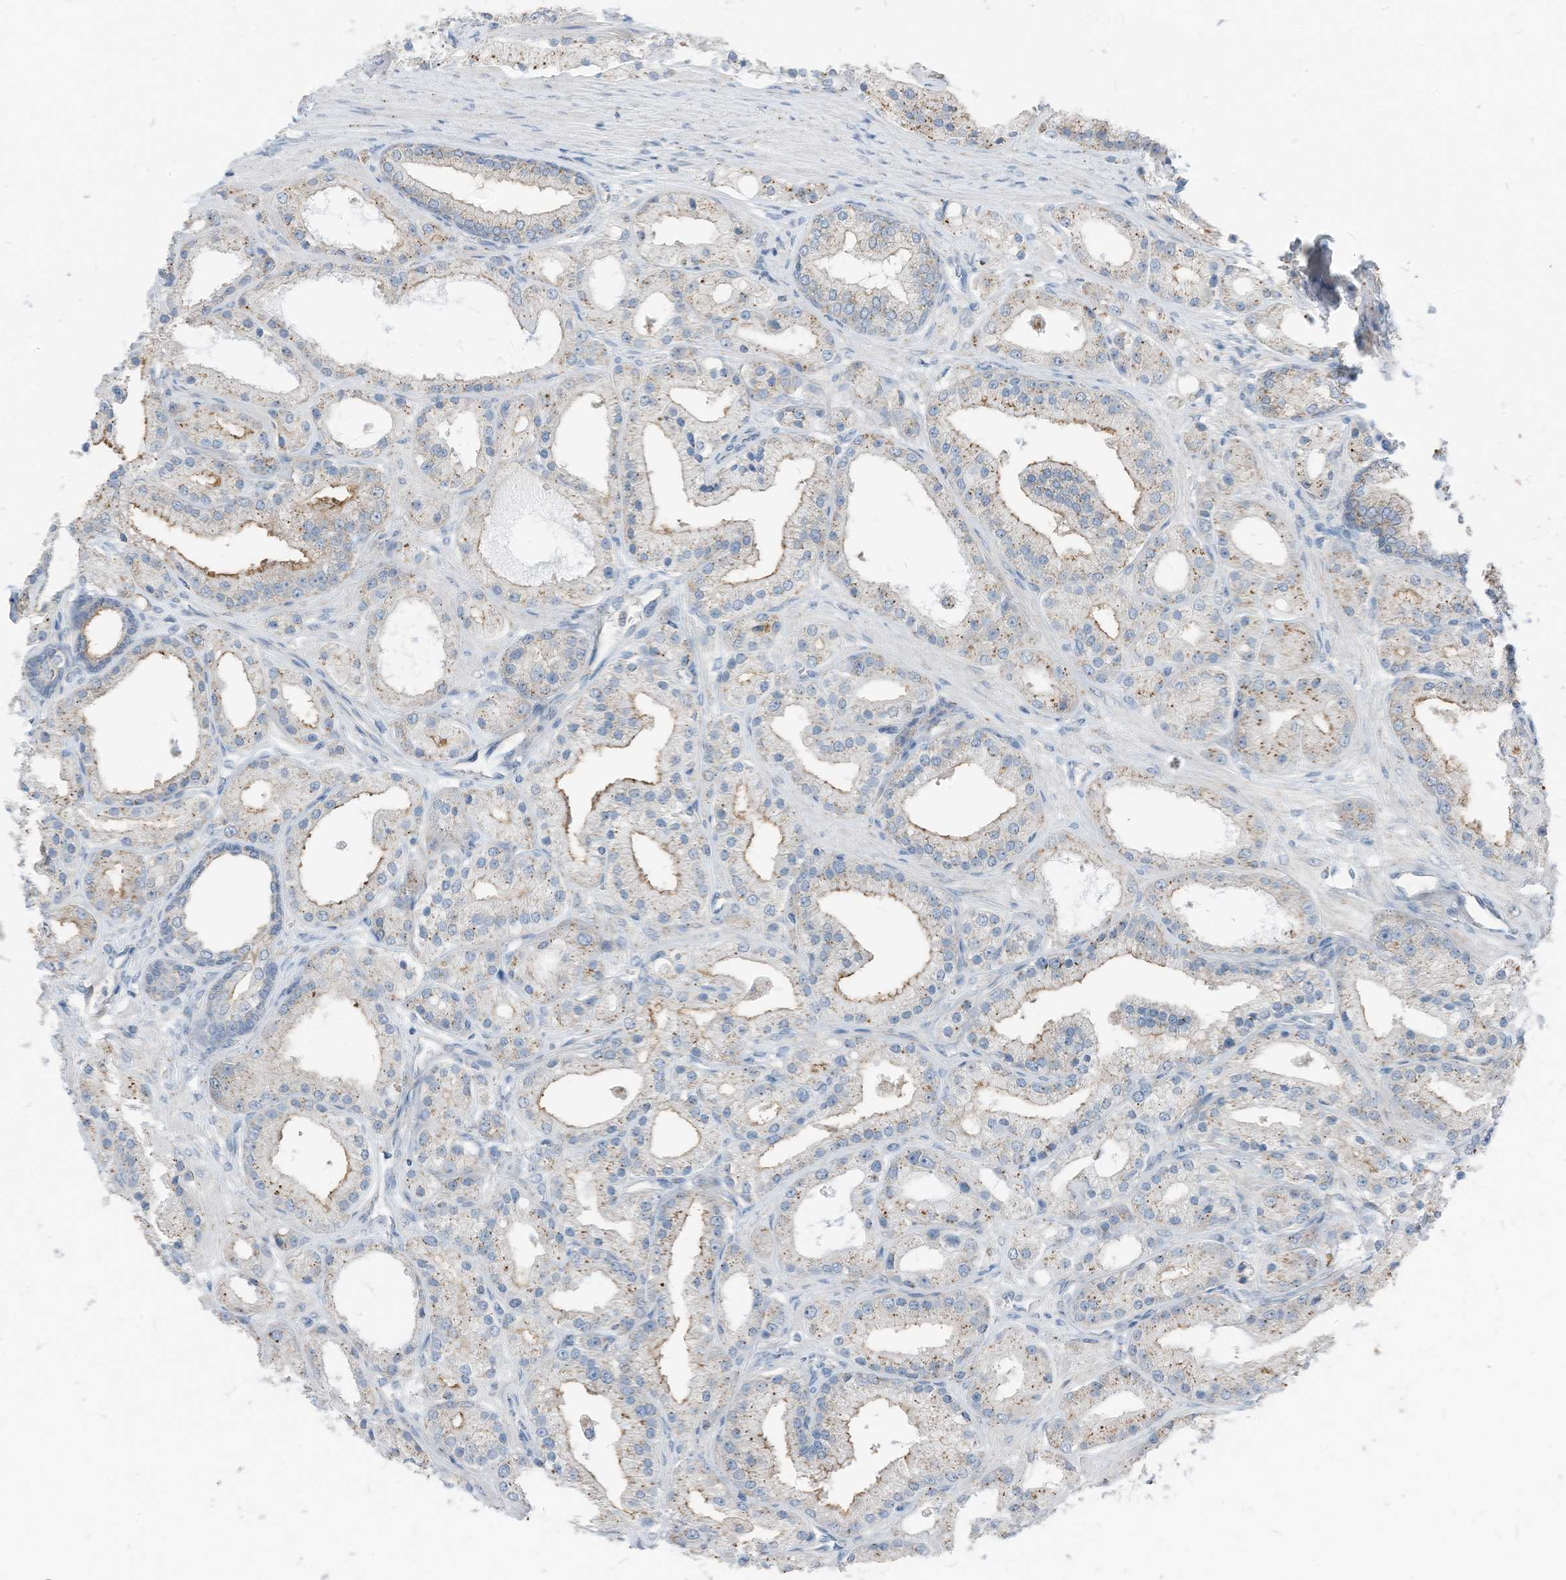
{"staining": {"intensity": "weak", "quantity": "25%-75%", "location": "cytoplasmic/membranous"}, "tissue": "prostate cancer", "cell_type": "Tumor cells", "image_type": "cancer", "snomed": [{"axis": "morphology", "description": "Adenocarcinoma, Low grade"}, {"axis": "topography", "description": "Prostate"}], "caption": "An image showing weak cytoplasmic/membranous positivity in approximately 25%-75% of tumor cells in prostate cancer (adenocarcinoma (low-grade)), as visualized by brown immunohistochemical staining.", "gene": "CHMP2B", "patient": {"sex": "male", "age": 67}}